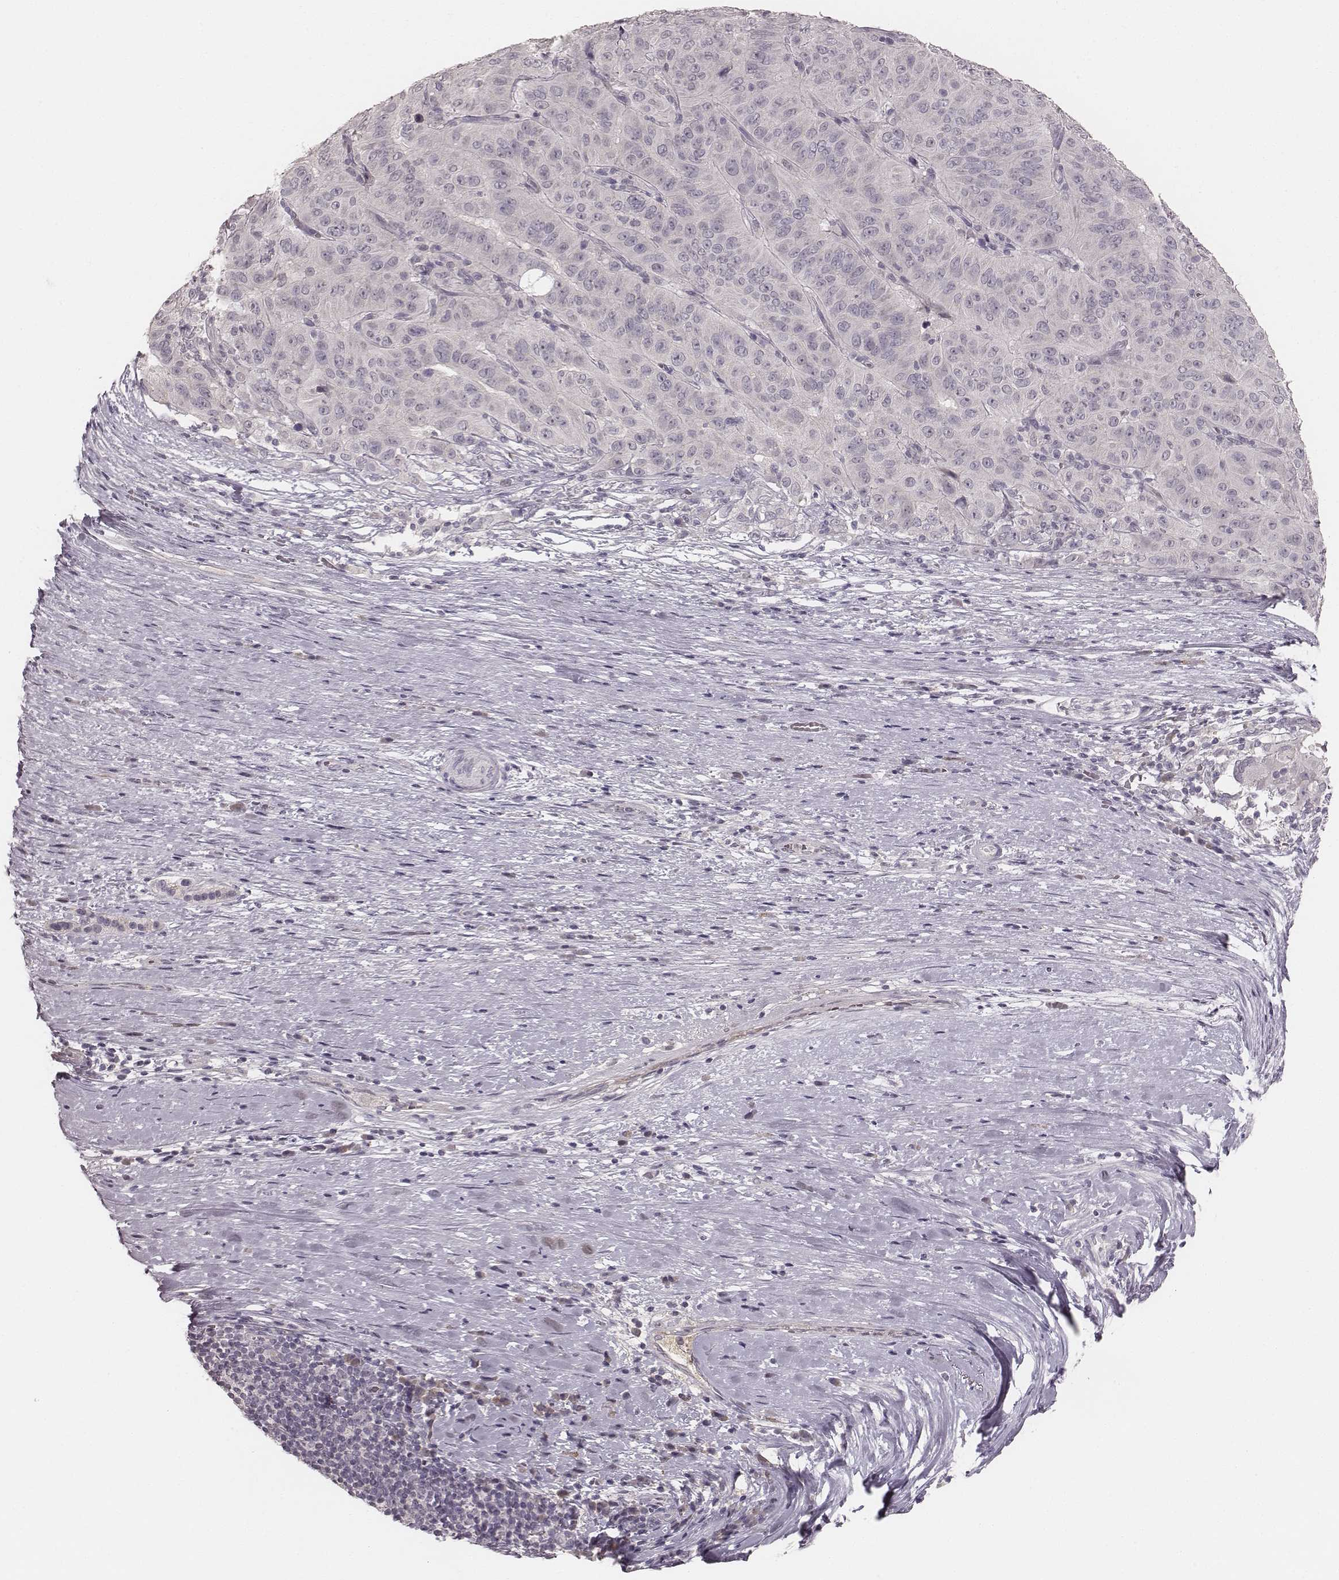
{"staining": {"intensity": "negative", "quantity": "none", "location": "none"}, "tissue": "pancreatic cancer", "cell_type": "Tumor cells", "image_type": "cancer", "snomed": [{"axis": "morphology", "description": "Adenocarcinoma, NOS"}, {"axis": "topography", "description": "Pancreas"}], "caption": "High power microscopy micrograph of an immunohistochemistry micrograph of adenocarcinoma (pancreatic), revealing no significant expression in tumor cells.", "gene": "LY6K", "patient": {"sex": "male", "age": 63}}